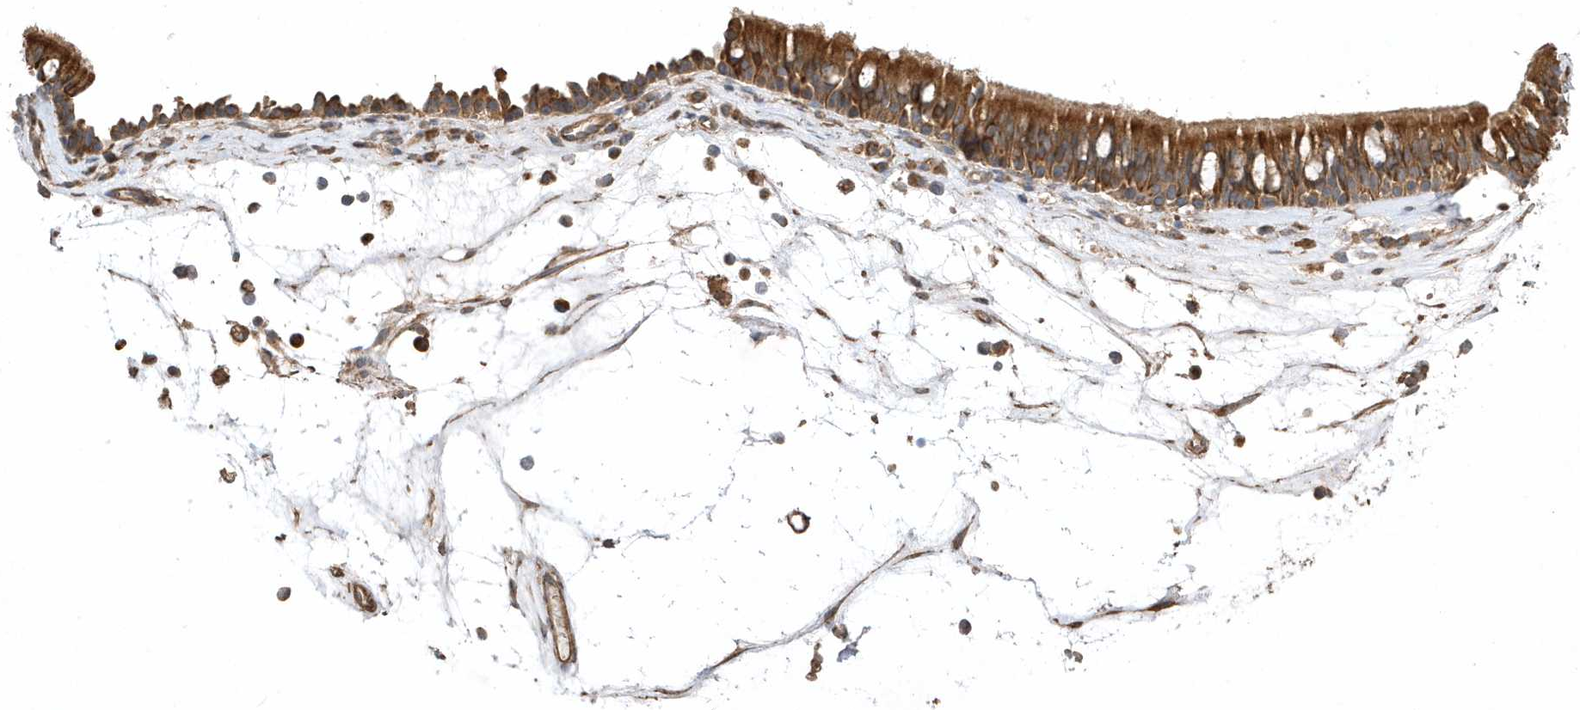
{"staining": {"intensity": "strong", "quantity": ">75%", "location": "cytoplasmic/membranous"}, "tissue": "nasopharynx", "cell_type": "Respiratory epithelial cells", "image_type": "normal", "snomed": [{"axis": "morphology", "description": "Normal tissue, NOS"}, {"axis": "morphology", "description": "Inflammation, NOS"}, {"axis": "morphology", "description": "Malignant melanoma, Metastatic site"}, {"axis": "topography", "description": "Nasopharynx"}], "caption": "An IHC image of unremarkable tissue is shown. Protein staining in brown highlights strong cytoplasmic/membranous positivity in nasopharynx within respiratory epithelial cells. The protein of interest is shown in brown color, while the nuclei are stained blue.", "gene": "SENP8", "patient": {"sex": "male", "age": 70}}